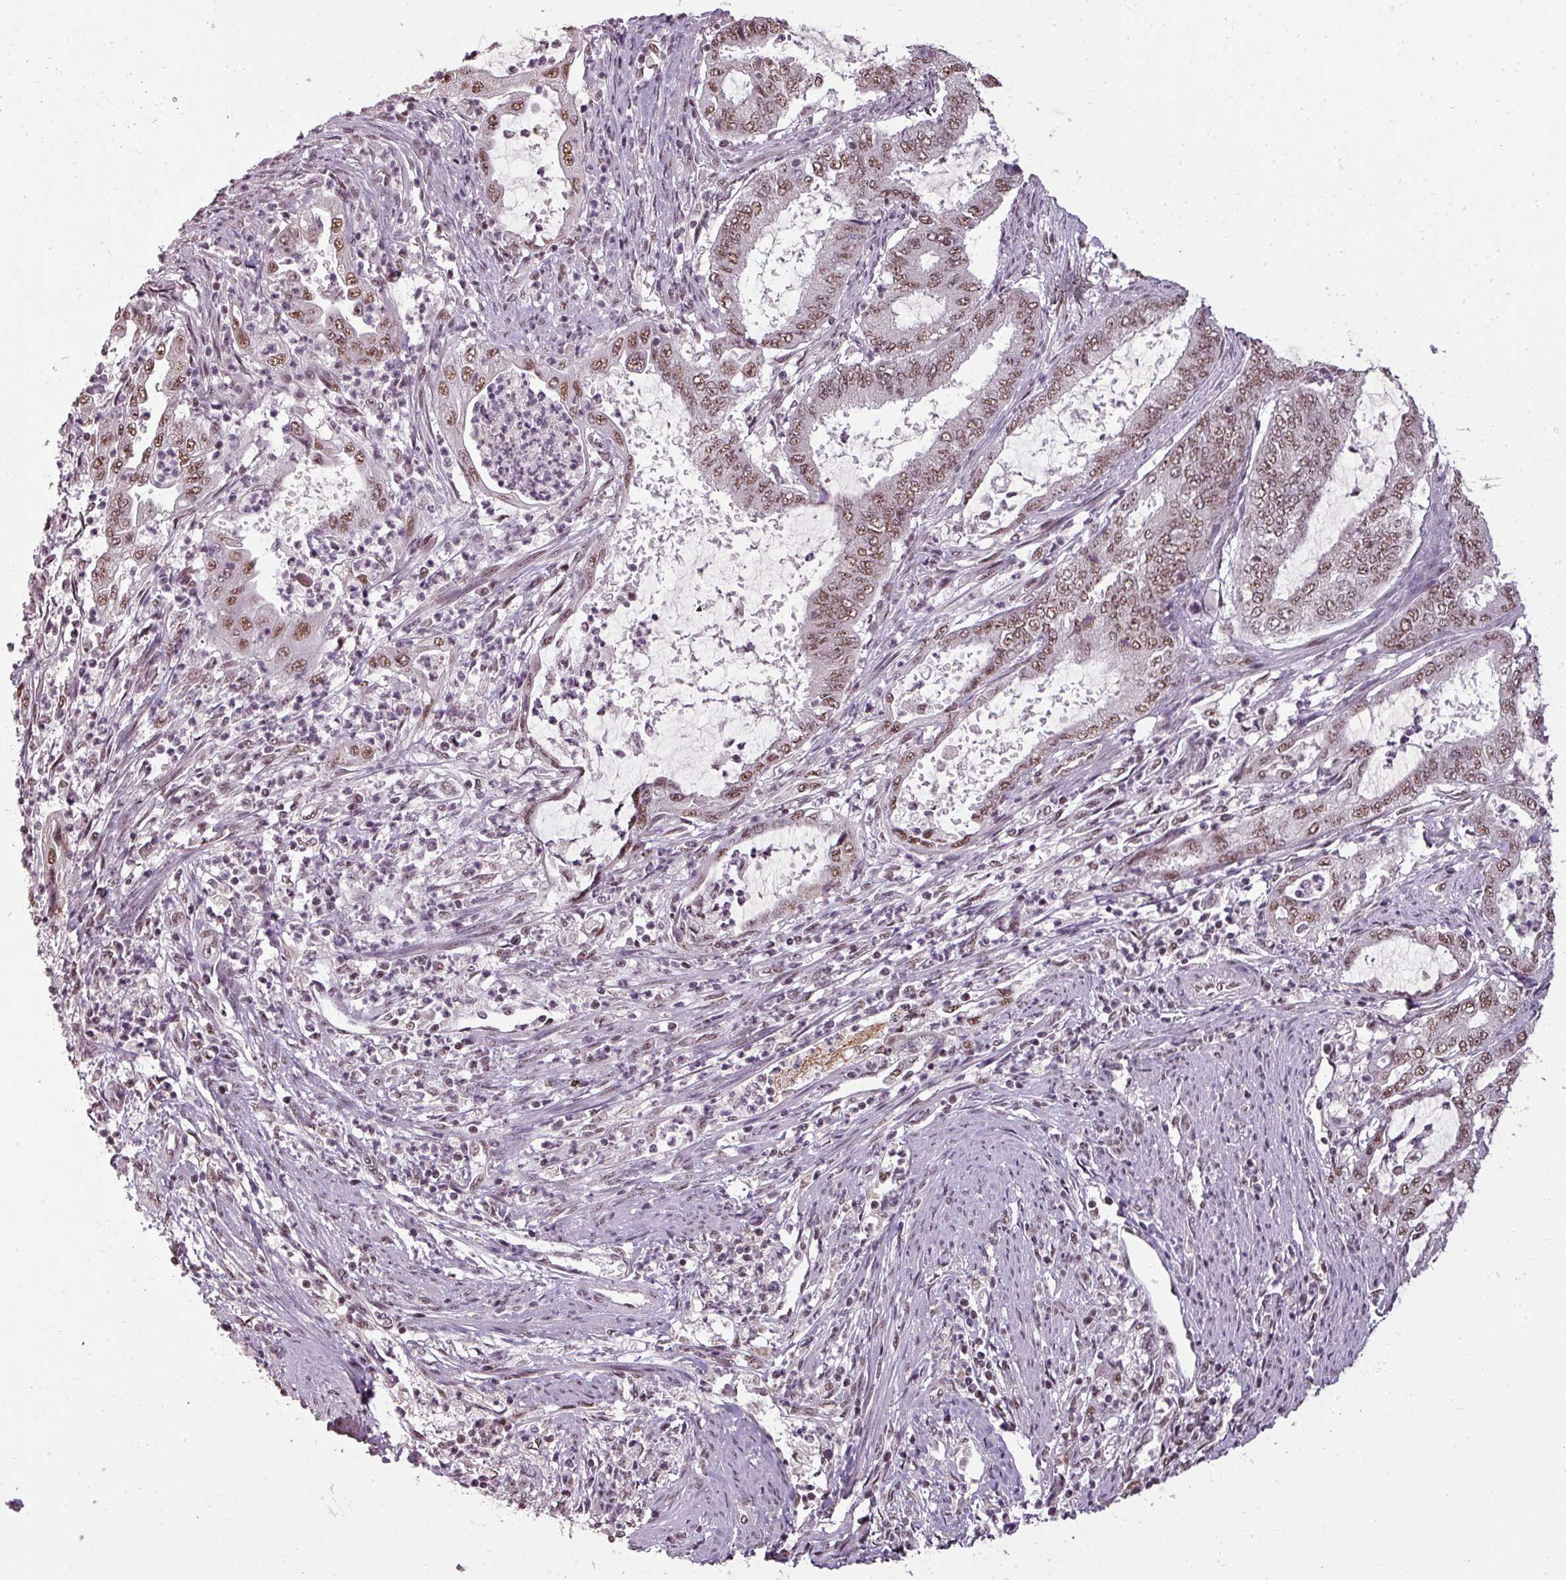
{"staining": {"intensity": "moderate", "quantity": ">75%", "location": "nuclear"}, "tissue": "endometrial cancer", "cell_type": "Tumor cells", "image_type": "cancer", "snomed": [{"axis": "morphology", "description": "Adenocarcinoma, NOS"}, {"axis": "topography", "description": "Endometrium"}], "caption": "Protein staining reveals moderate nuclear expression in approximately >75% of tumor cells in endometrial cancer.", "gene": "BCAS3", "patient": {"sex": "female", "age": 51}}